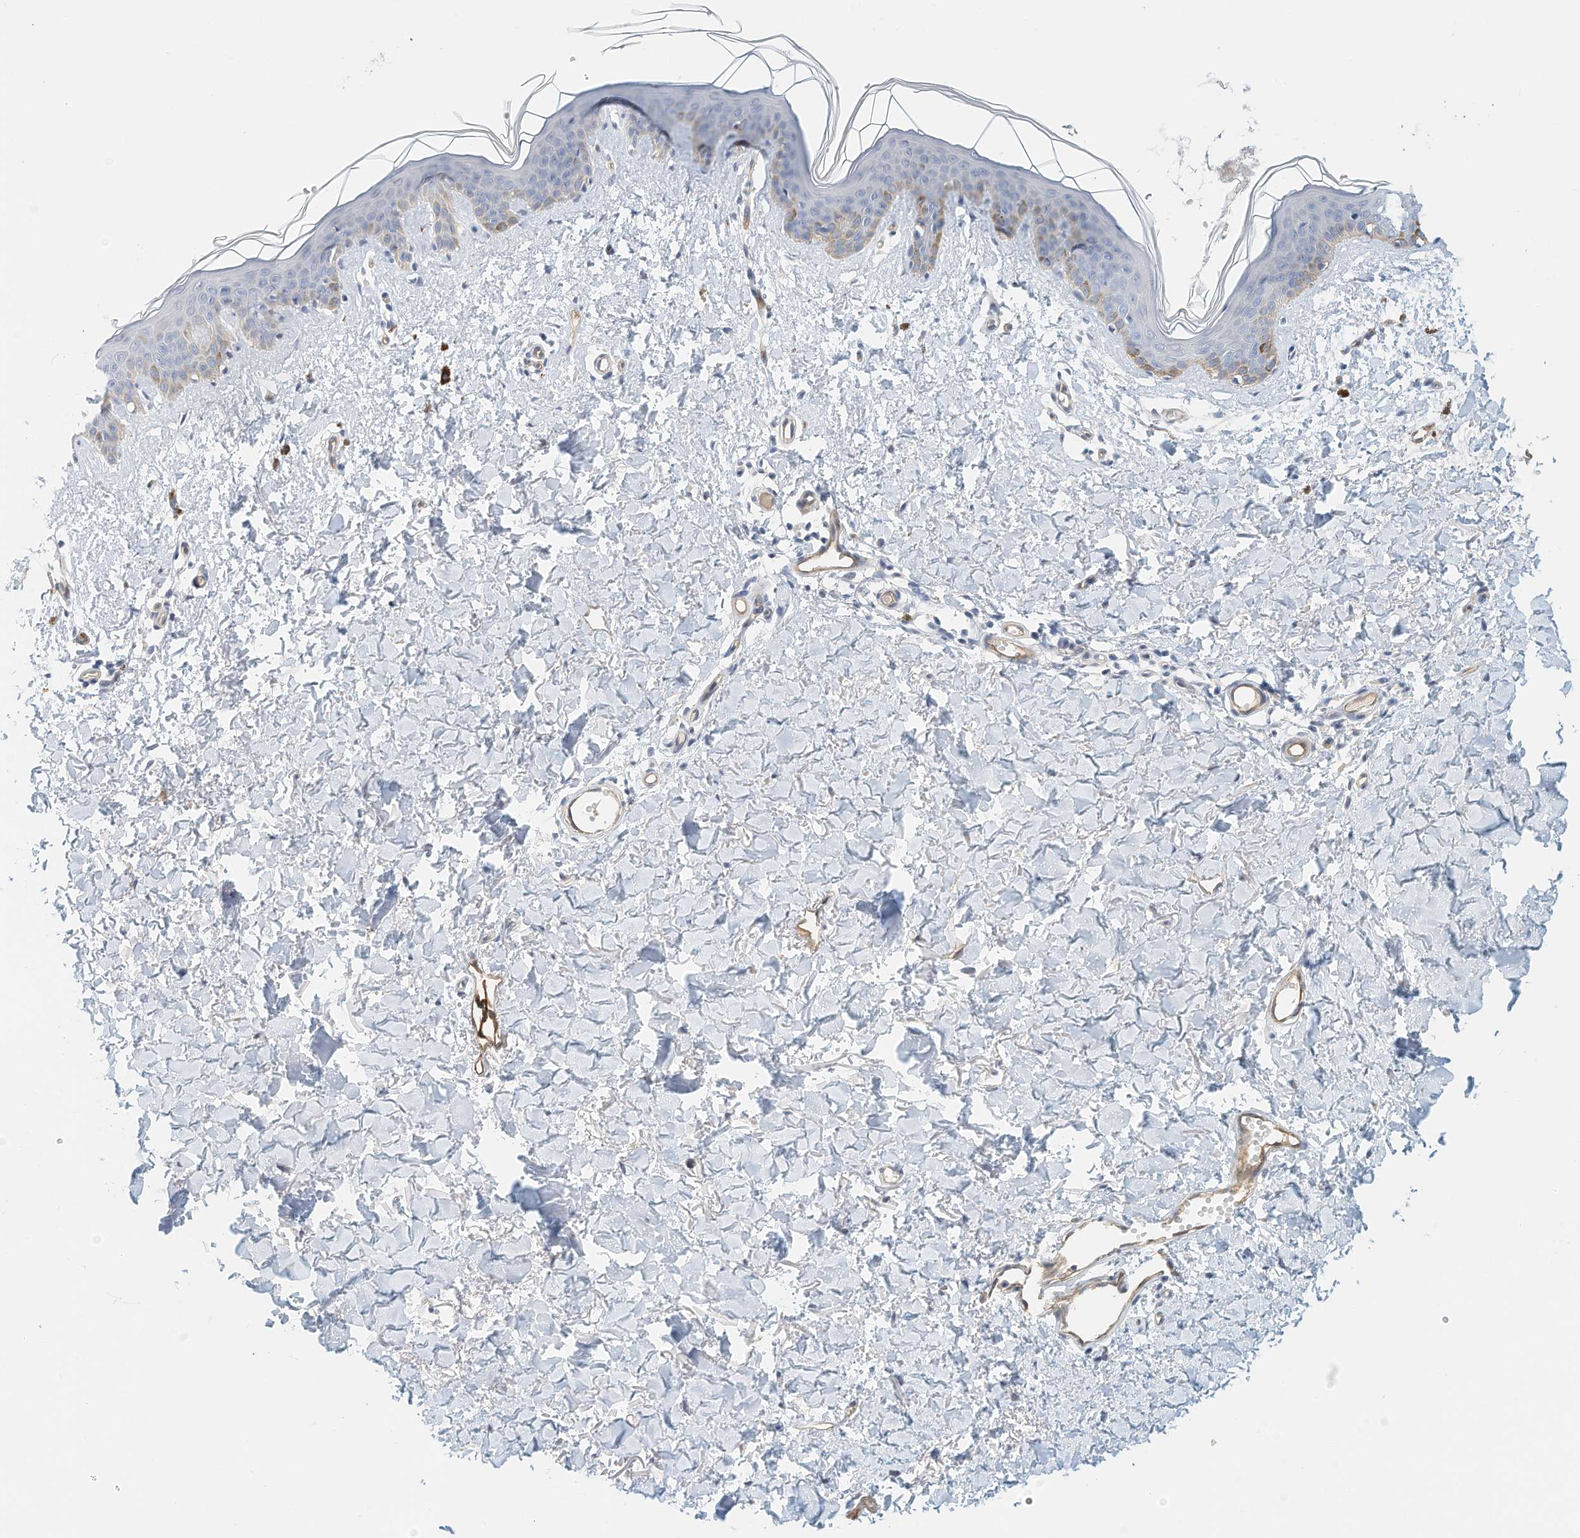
{"staining": {"intensity": "negative", "quantity": "none", "location": "none"}, "tissue": "skin", "cell_type": "Fibroblasts", "image_type": "normal", "snomed": [{"axis": "morphology", "description": "Normal tissue, NOS"}, {"axis": "topography", "description": "Skin"}], "caption": "Immunohistochemistry of normal skin shows no staining in fibroblasts. (IHC, brightfield microscopy, high magnification).", "gene": "ARHGAP28", "patient": {"sex": "female", "age": 46}}